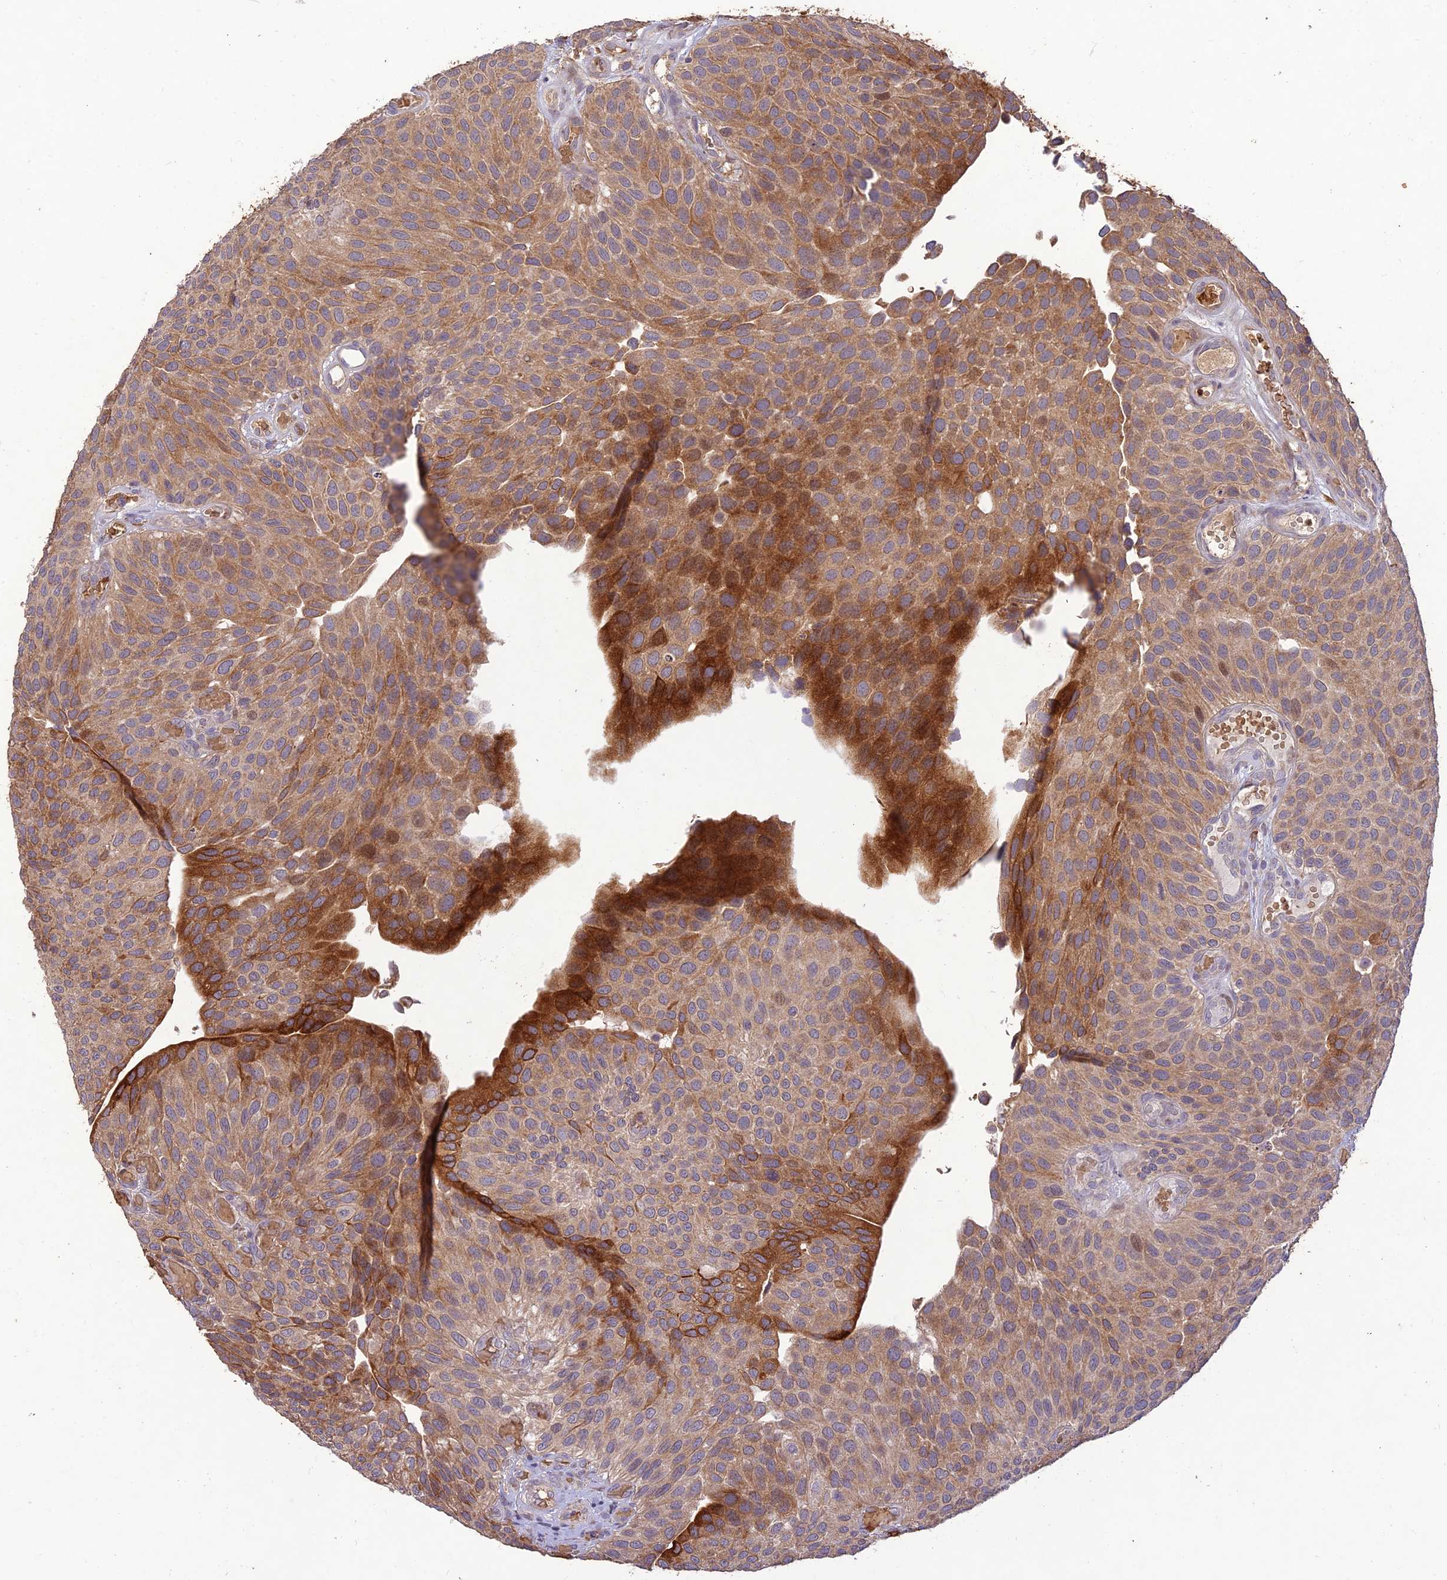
{"staining": {"intensity": "strong", "quantity": "<25%", "location": "cytoplasmic/membranous"}, "tissue": "urothelial cancer", "cell_type": "Tumor cells", "image_type": "cancer", "snomed": [{"axis": "morphology", "description": "Urothelial carcinoma, Low grade"}, {"axis": "topography", "description": "Urinary bladder"}], "caption": "The image exhibits a brown stain indicating the presence of a protein in the cytoplasmic/membranous of tumor cells in urothelial cancer.", "gene": "PPP1R11", "patient": {"sex": "male", "age": 89}}